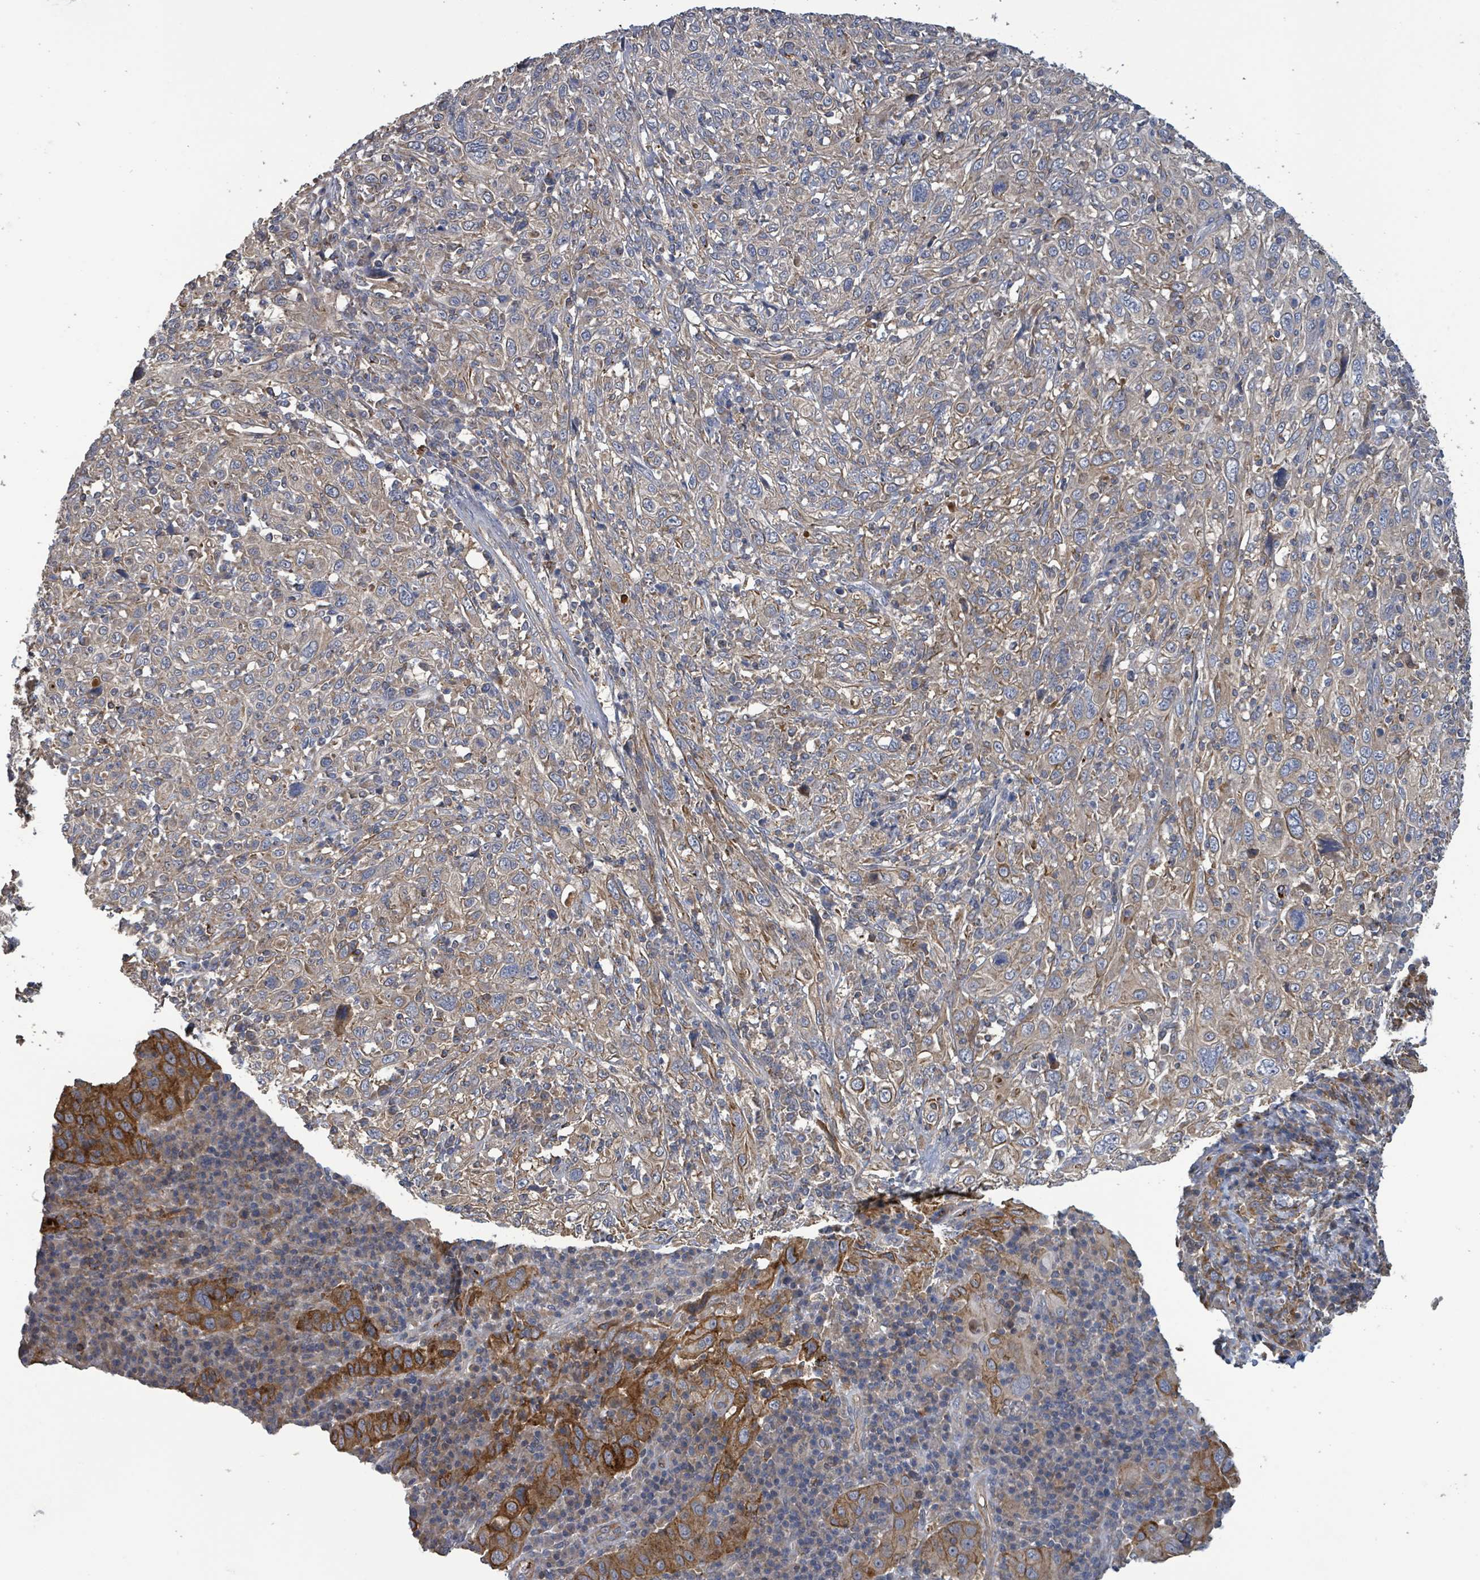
{"staining": {"intensity": "weak", "quantity": "25%-75%", "location": "cytoplasmic/membranous"}, "tissue": "cervical cancer", "cell_type": "Tumor cells", "image_type": "cancer", "snomed": [{"axis": "morphology", "description": "Squamous cell carcinoma, NOS"}, {"axis": "topography", "description": "Cervix"}], "caption": "Protein positivity by immunohistochemistry demonstrates weak cytoplasmic/membranous expression in about 25%-75% of tumor cells in cervical cancer (squamous cell carcinoma).", "gene": "PLAAT1", "patient": {"sex": "female", "age": 46}}